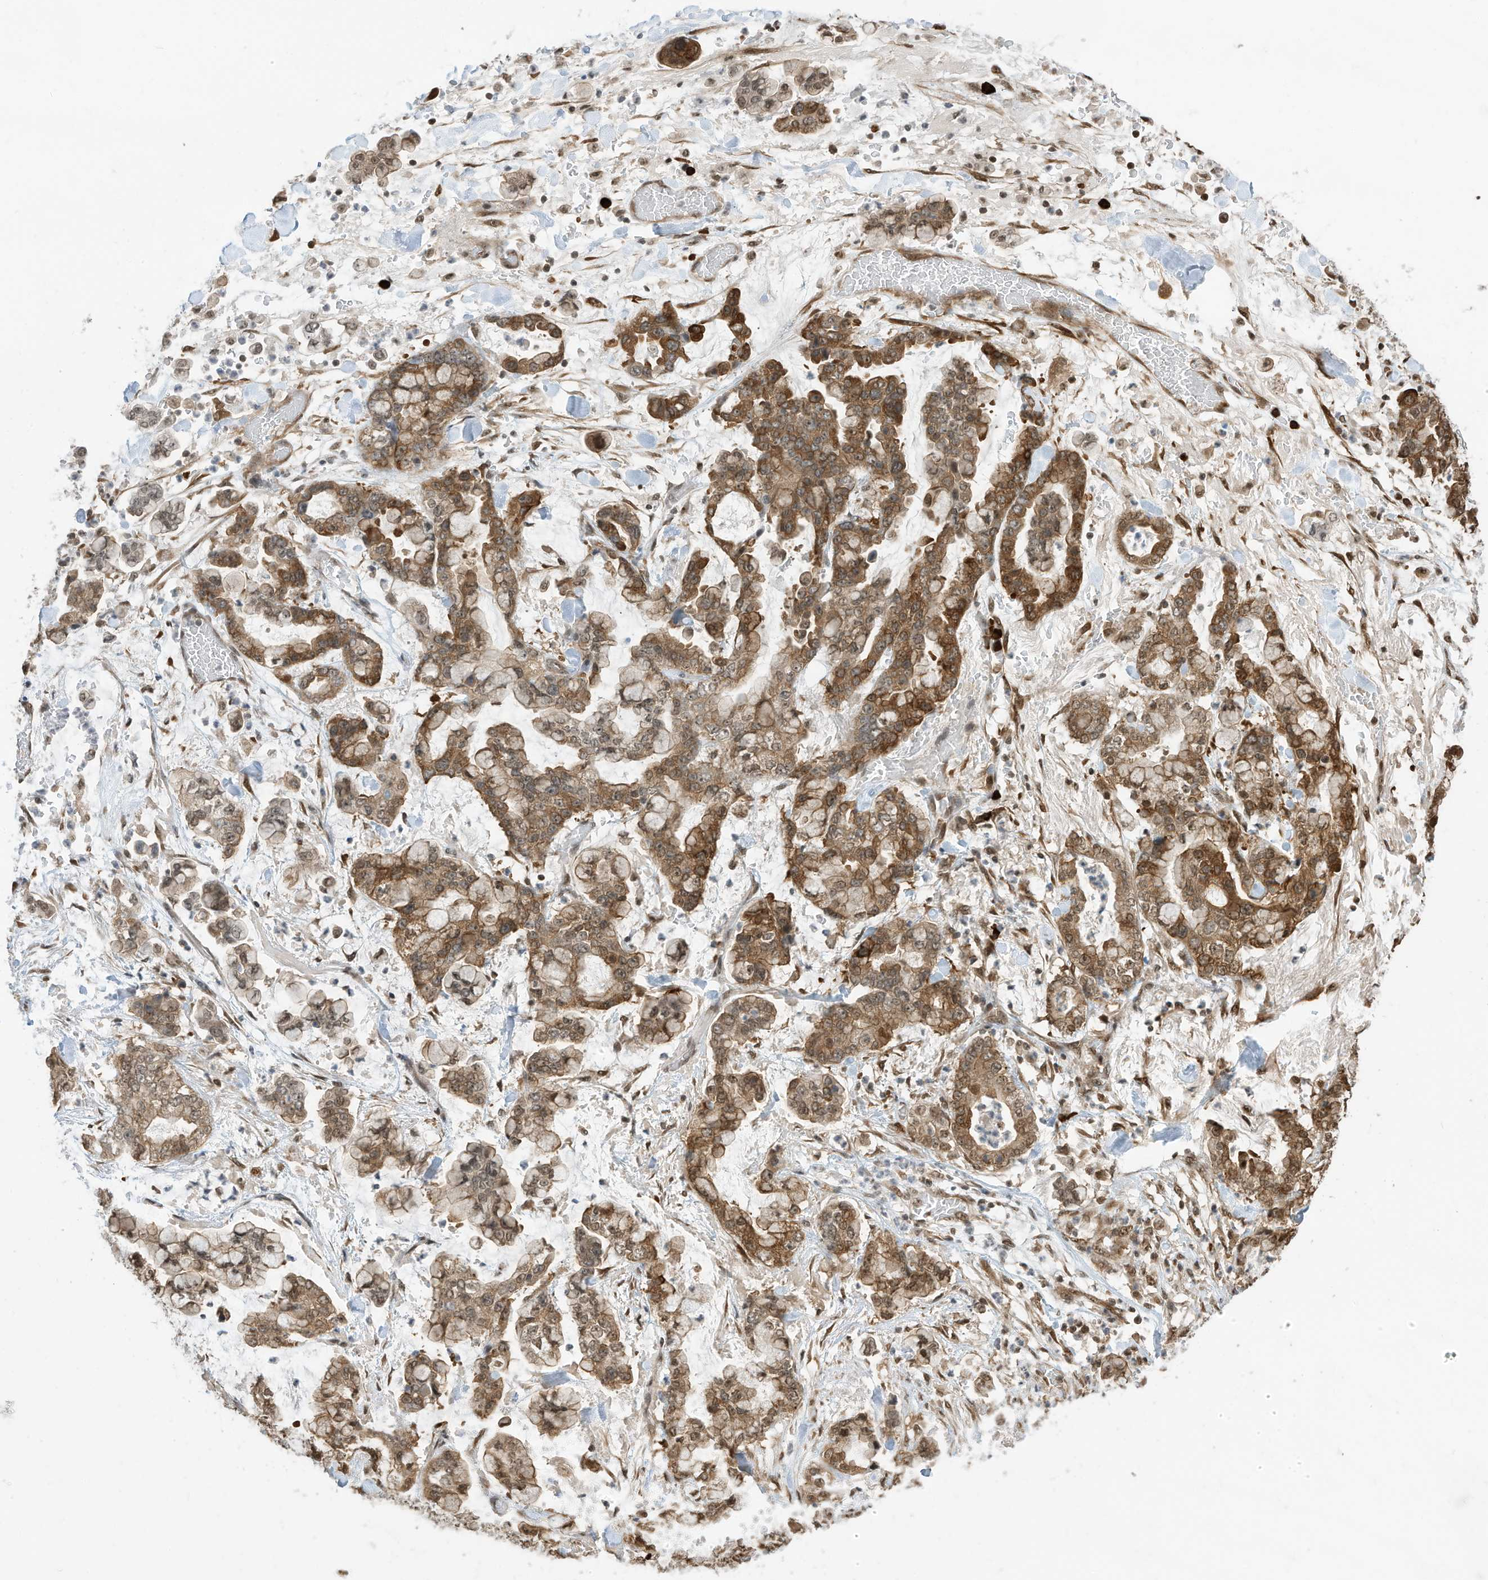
{"staining": {"intensity": "moderate", "quantity": ">75%", "location": "cytoplasmic/membranous,nuclear"}, "tissue": "stomach cancer", "cell_type": "Tumor cells", "image_type": "cancer", "snomed": [{"axis": "morphology", "description": "Normal tissue, NOS"}, {"axis": "morphology", "description": "Adenocarcinoma, NOS"}, {"axis": "topography", "description": "Stomach, upper"}, {"axis": "topography", "description": "Stomach"}], "caption": "A high-resolution photomicrograph shows IHC staining of stomach cancer, which demonstrates moderate cytoplasmic/membranous and nuclear staining in approximately >75% of tumor cells.", "gene": "ZNF195", "patient": {"sex": "male", "age": 76}}